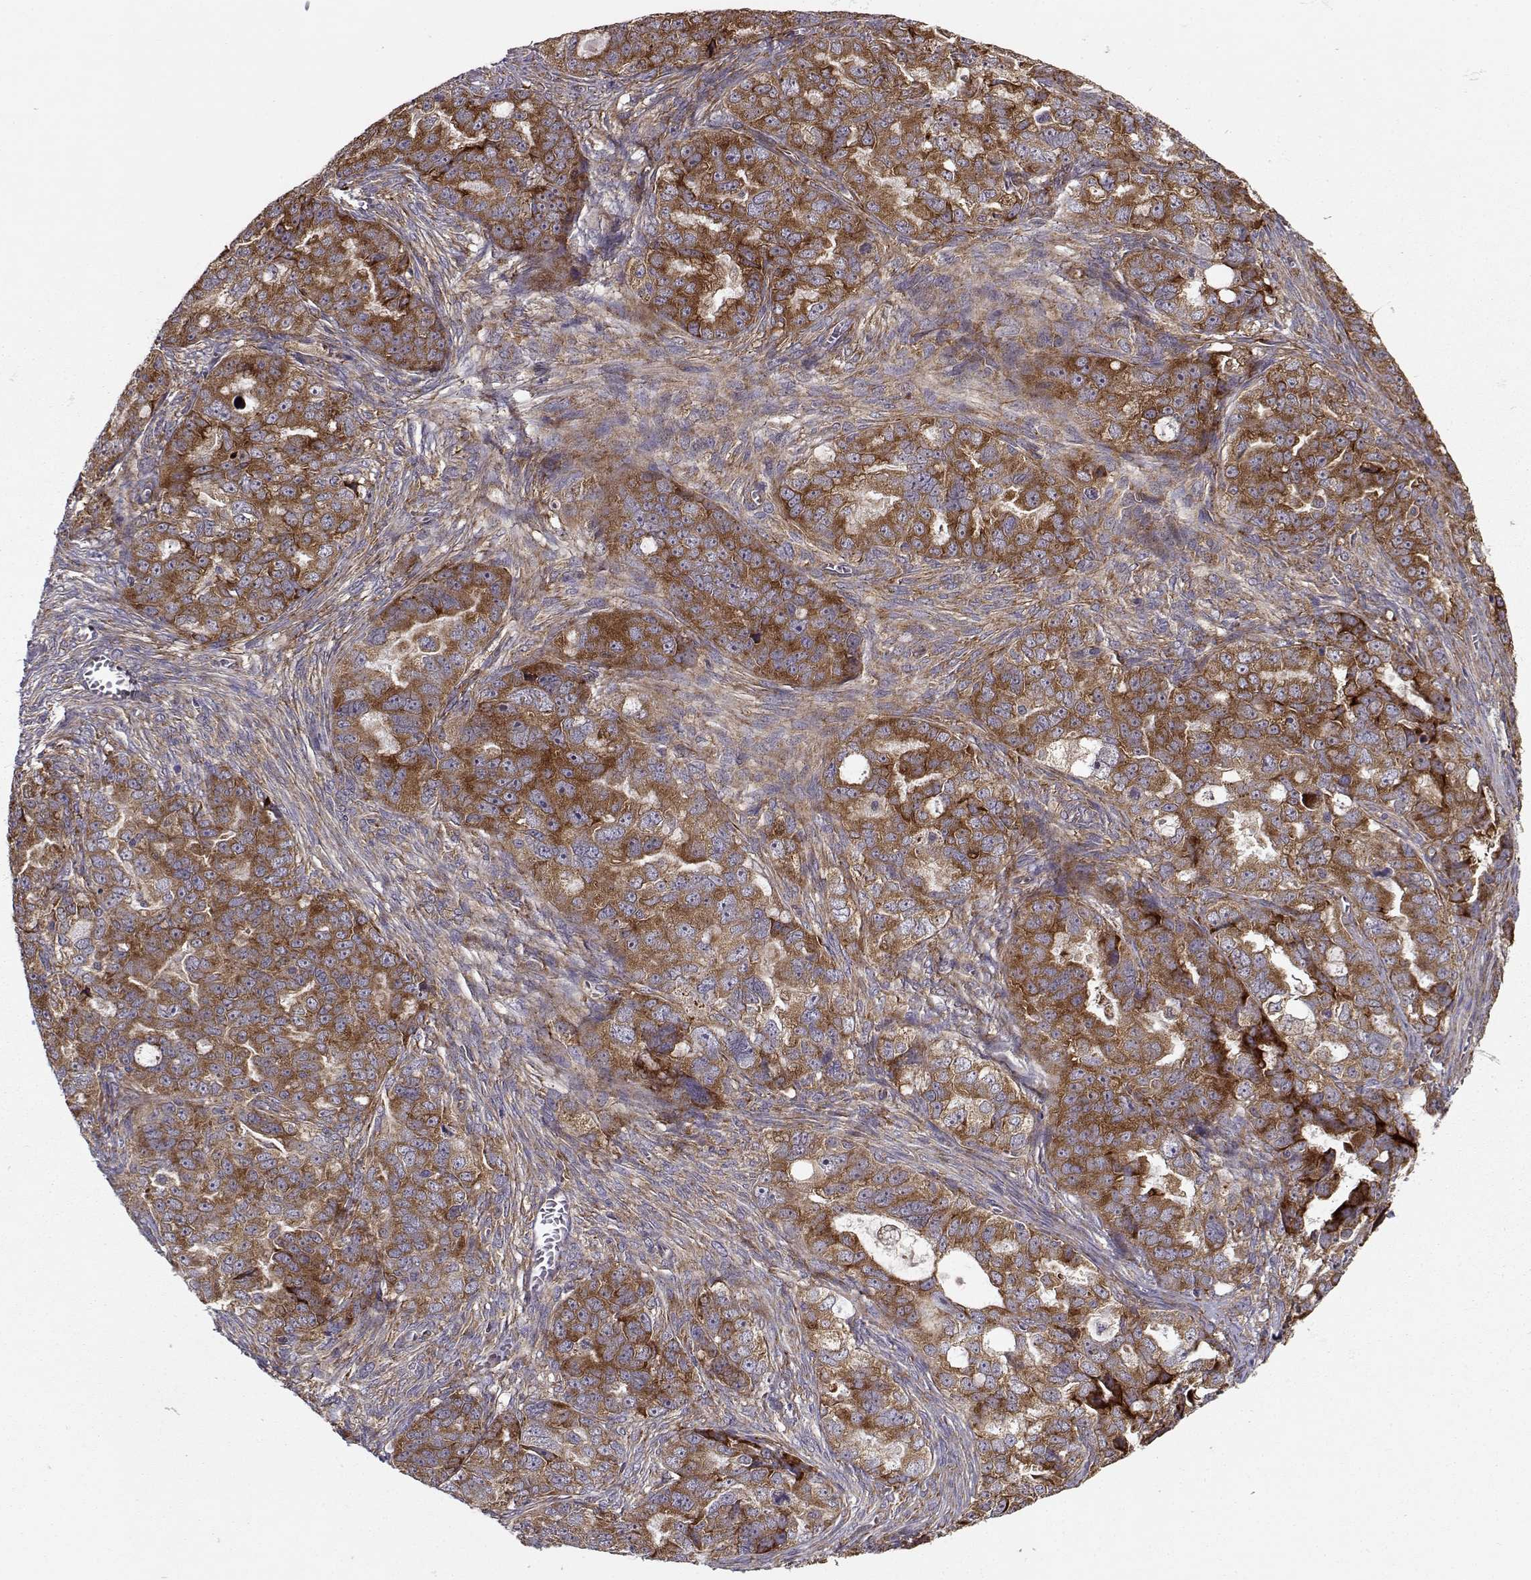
{"staining": {"intensity": "strong", "quantity": ">75%", "location": "cytoplasmic/membranous"}, "tissue": "ovarian cancer", "cell_type": "Tumor cells", "image_type": "cancer", "snomed": [{"axis": "morphology", "description": "Cystadenocarcinoma, serous, NOS"}, {"axis": "topography", "description": "Ovary"}], "caption": "A brown stain shows strong cytoplasmic/membranous positivity of a protein in ovarian serous cystadenocarcinoma tumor cells.", "gene": "RPL31", "patient": {"sex": "female", "age": 51}}